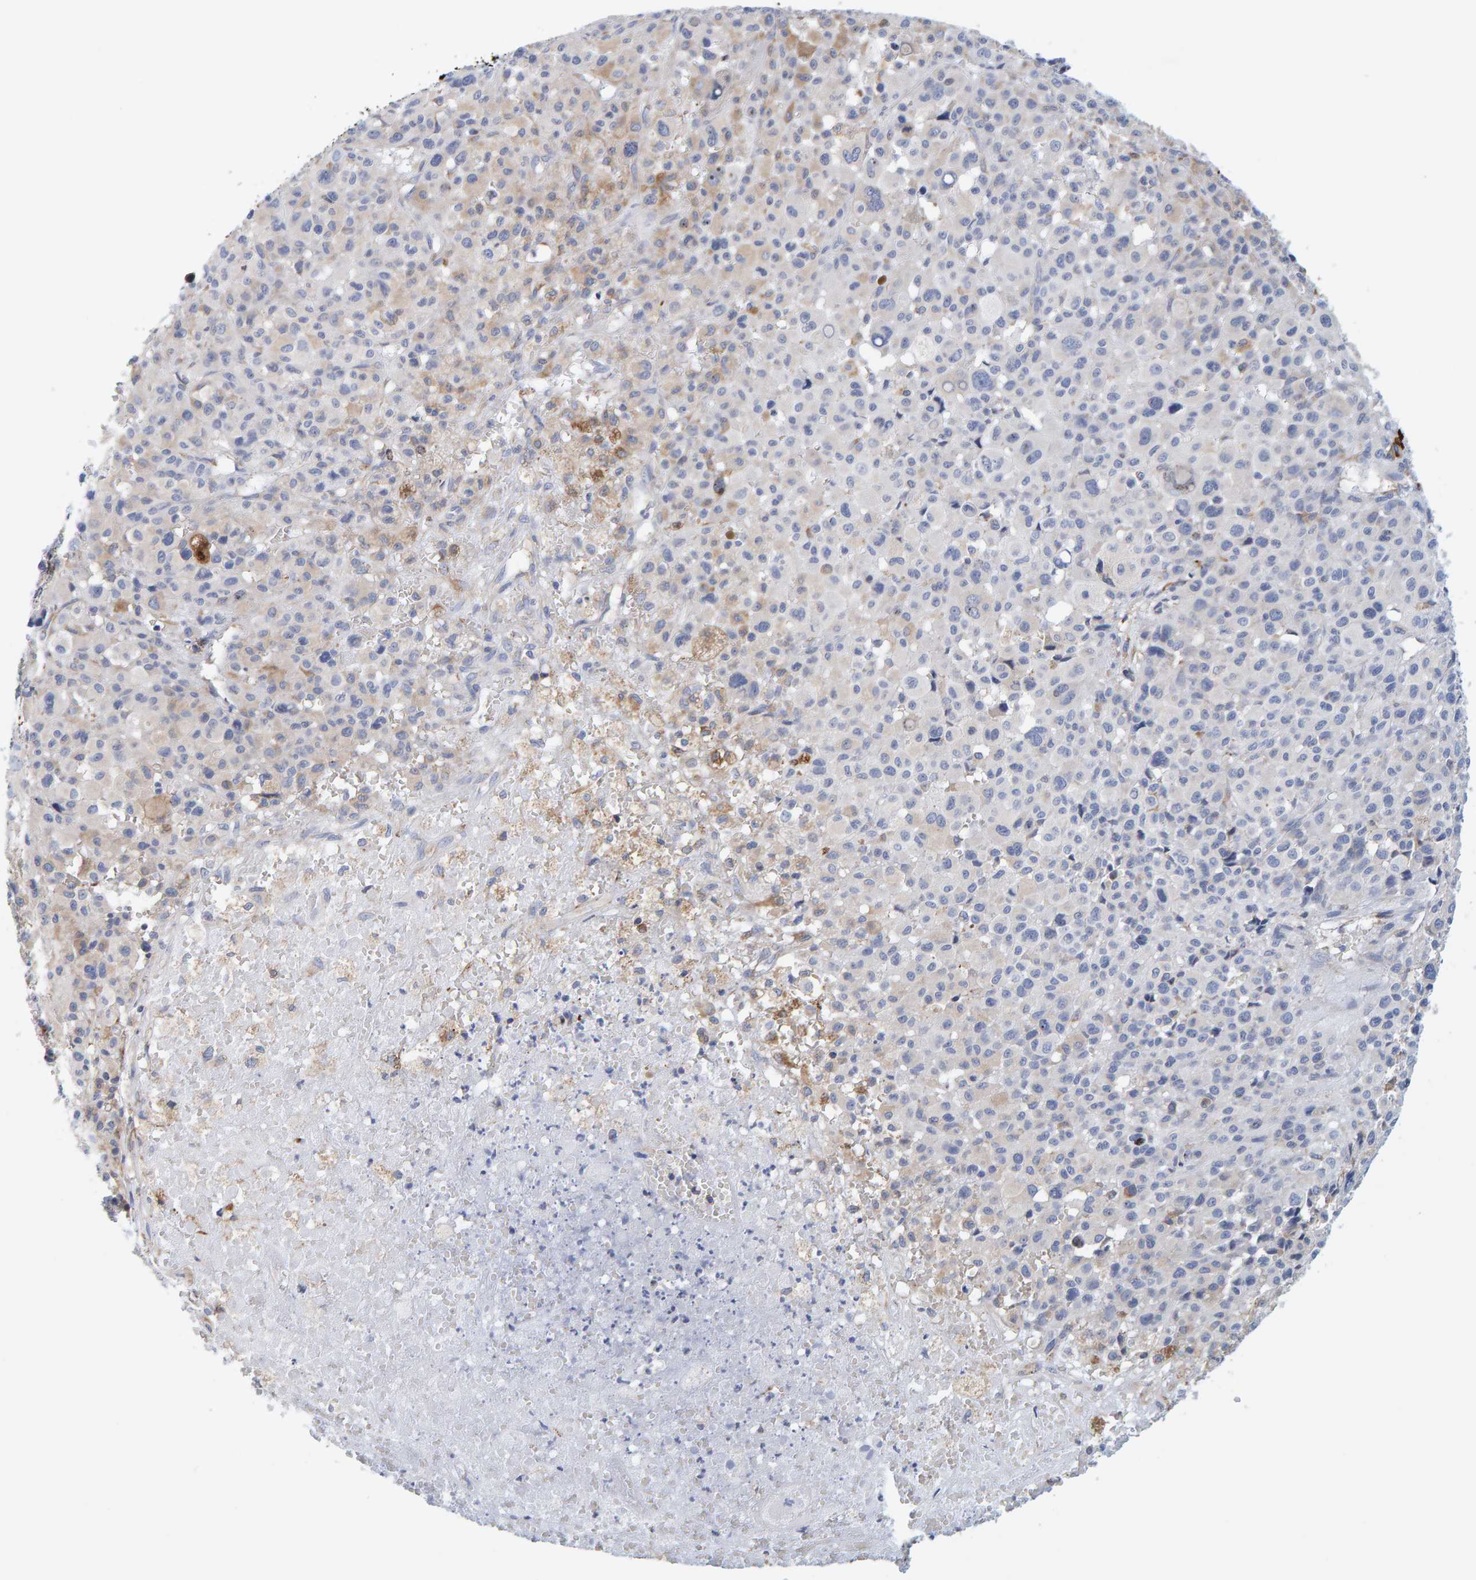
{"staining": {"intensity": "weak", "quantity": "<25%", "location": "cytoplasmic/membranous"}, "tissue": "melanoma", "cell_type": "Tumor cells", "image_type": "cancer", "snomed": [{"axis": "morphology", "description": "Malignant melanoma, Metastatic site"}, {"axis": "topography", "description": "Skin"}], "caption": "Tumor cells show no significant expression in melanoma.", "gene": "SGPL1", "patient": {"sex": "female", "age": 74}}